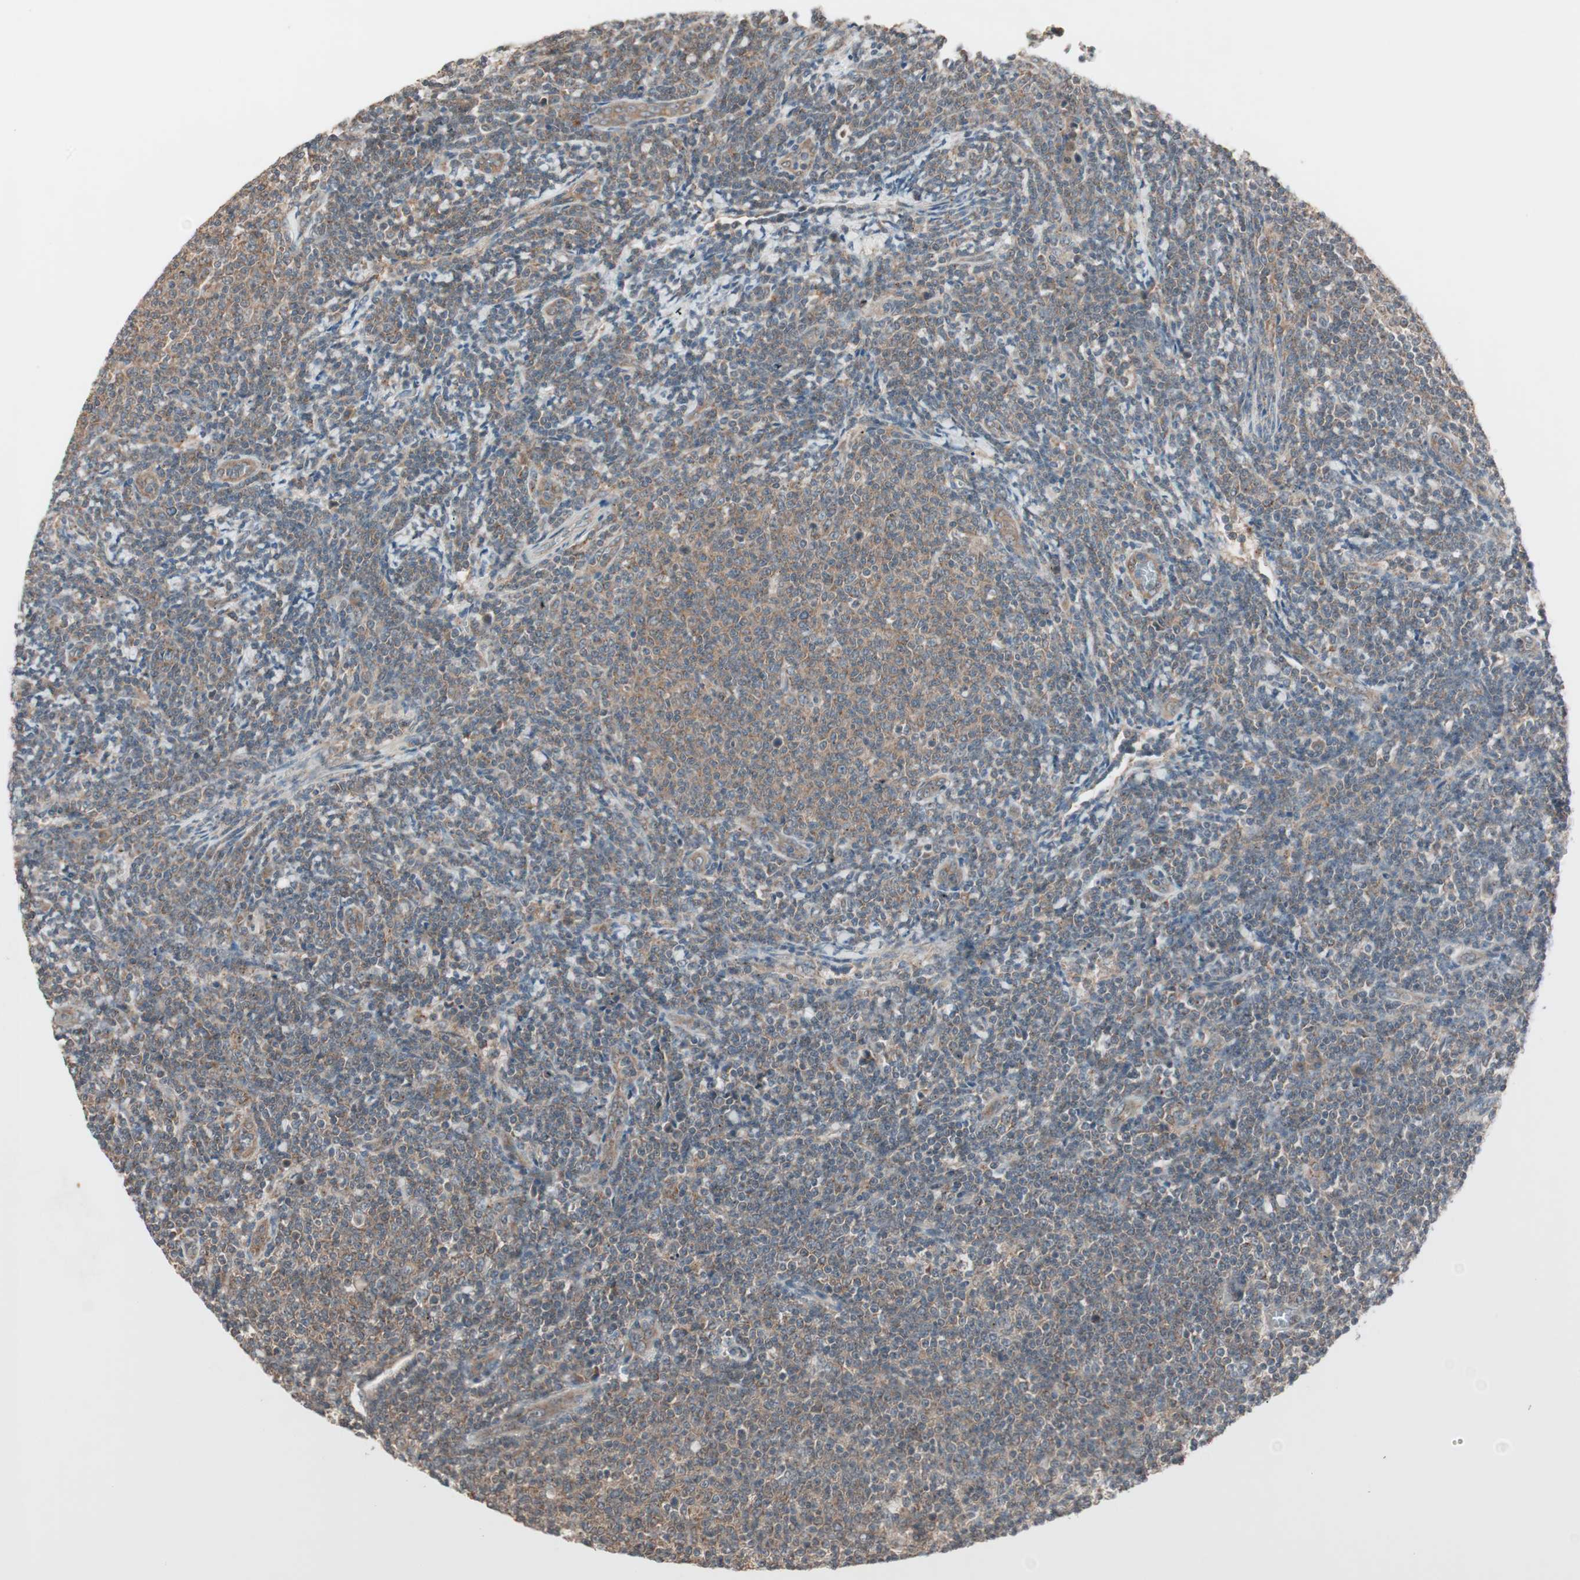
{"staining": {"intensity": "weak", "quantity": ">75%", "location": "cytoplasmic/membranous"}, "tissue": "lymphoma", "cell_type": "Tumor cells", "image_type": "cancer", "snomed": [{"axis": "morphology", "description": "Malignant lymphoma, non-Hodgkin's type, Low grade"}, {"axis": "topography", "description": "Lymph node"}], "caption": "Brown immunohistochemical staining in human lymphoma displays weak cytoplasmic/membranous staining in about >75% of tumor cells.", "gene": "FBXO5", "patient": {"sex": "male", "age": 66}}